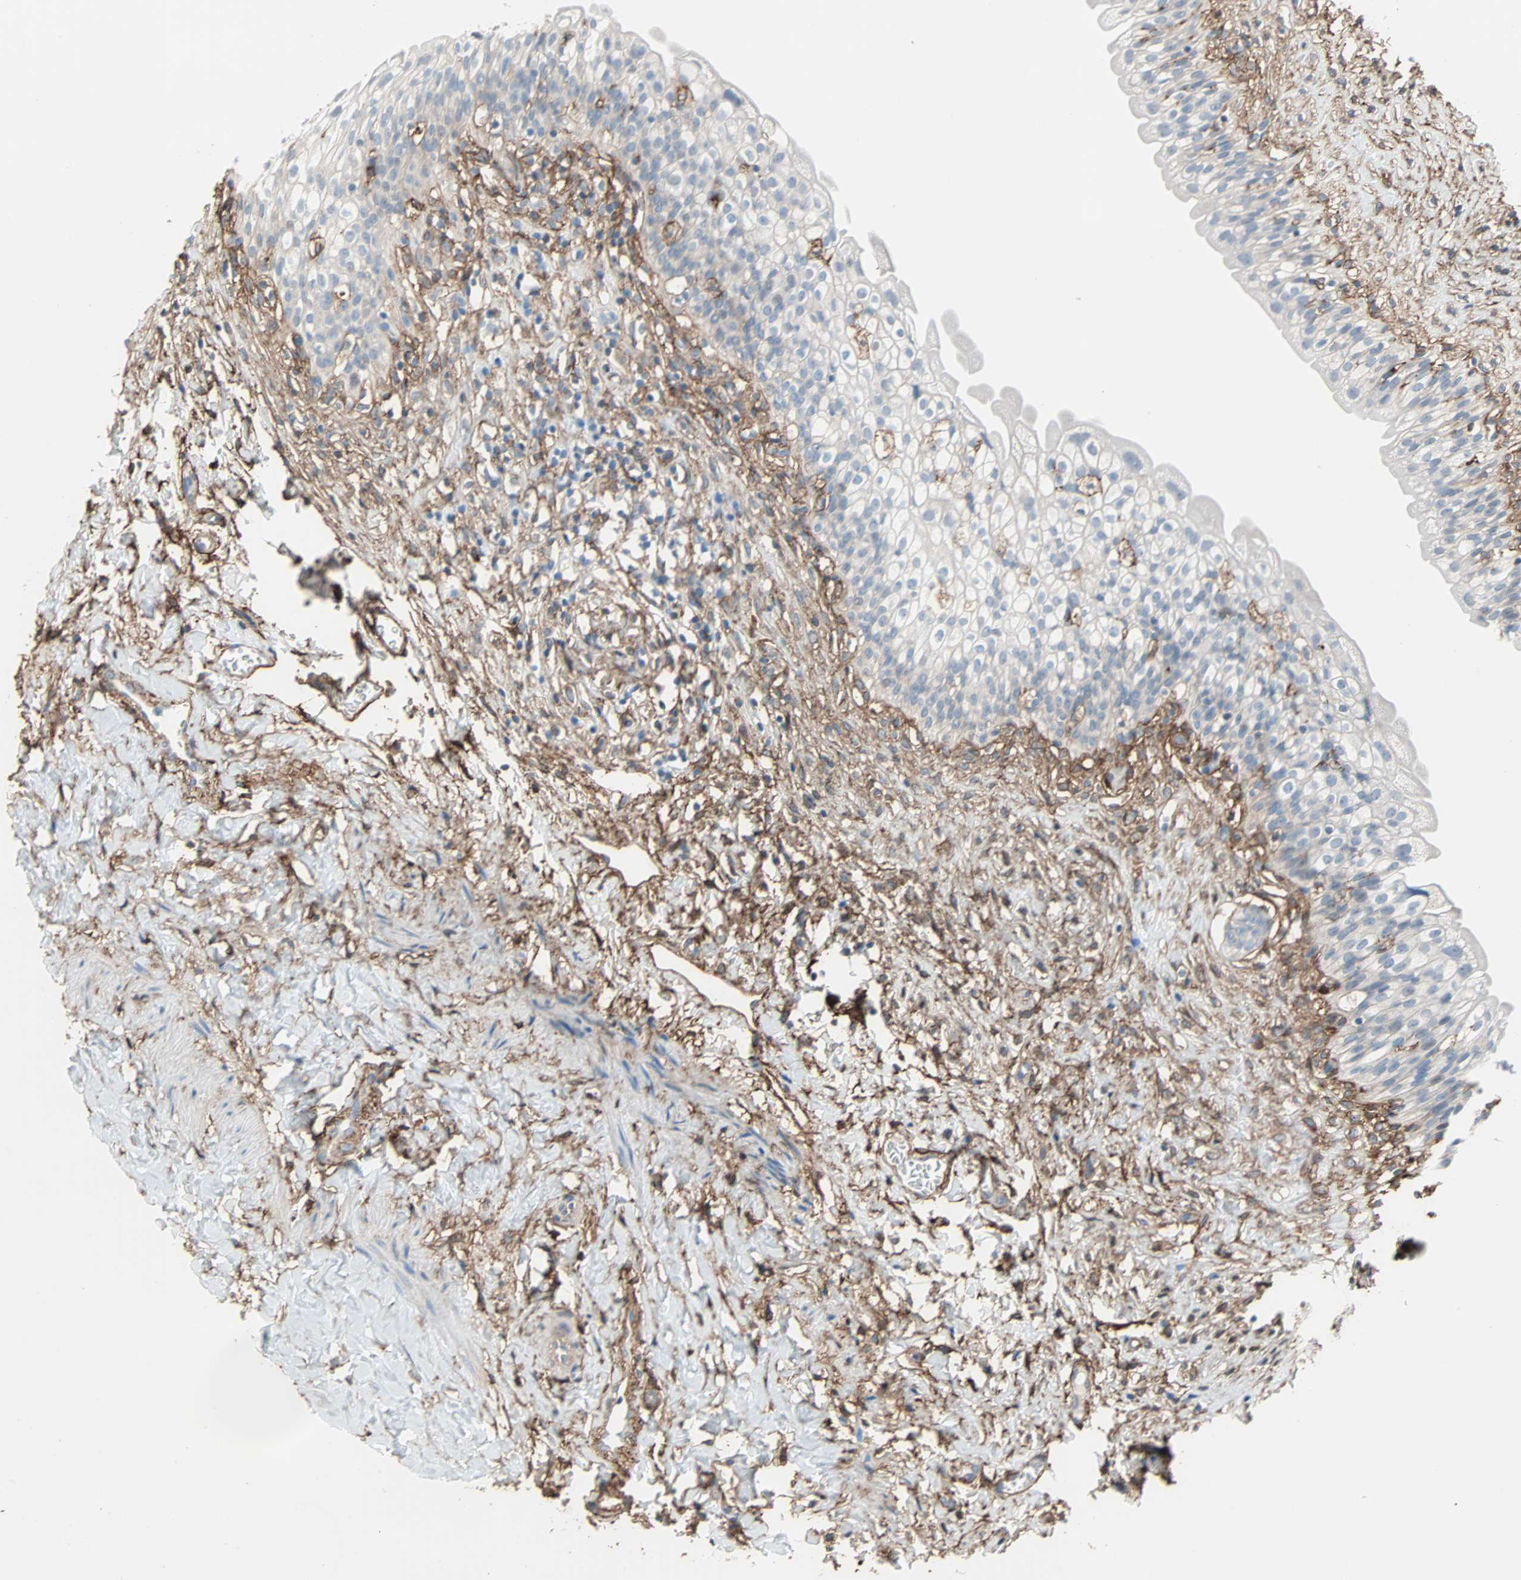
{"staining": {"intensity": "weak", "quantity": "25%-75%", "location": "cytoplasmic/membranous"}, "tissue": "urinary bladder", "cell_type": "Urothelial cells", "image_type": "normal", "snomed": [{"axis": "morphology", "description": "Normal tissue, NOS"}, {"axis": "morphology", "description": "Inflammation, NOS"}, {"axis": "topography", "description": "Urinary bladder"}], "caption": "Weak cytoplasmic/membranous positivity is seen in about 25%-75% of urothelial cells in benign urinary bladder.", "gene": "EPB41L2", "patient": {"sex": "female", "age": 80}}